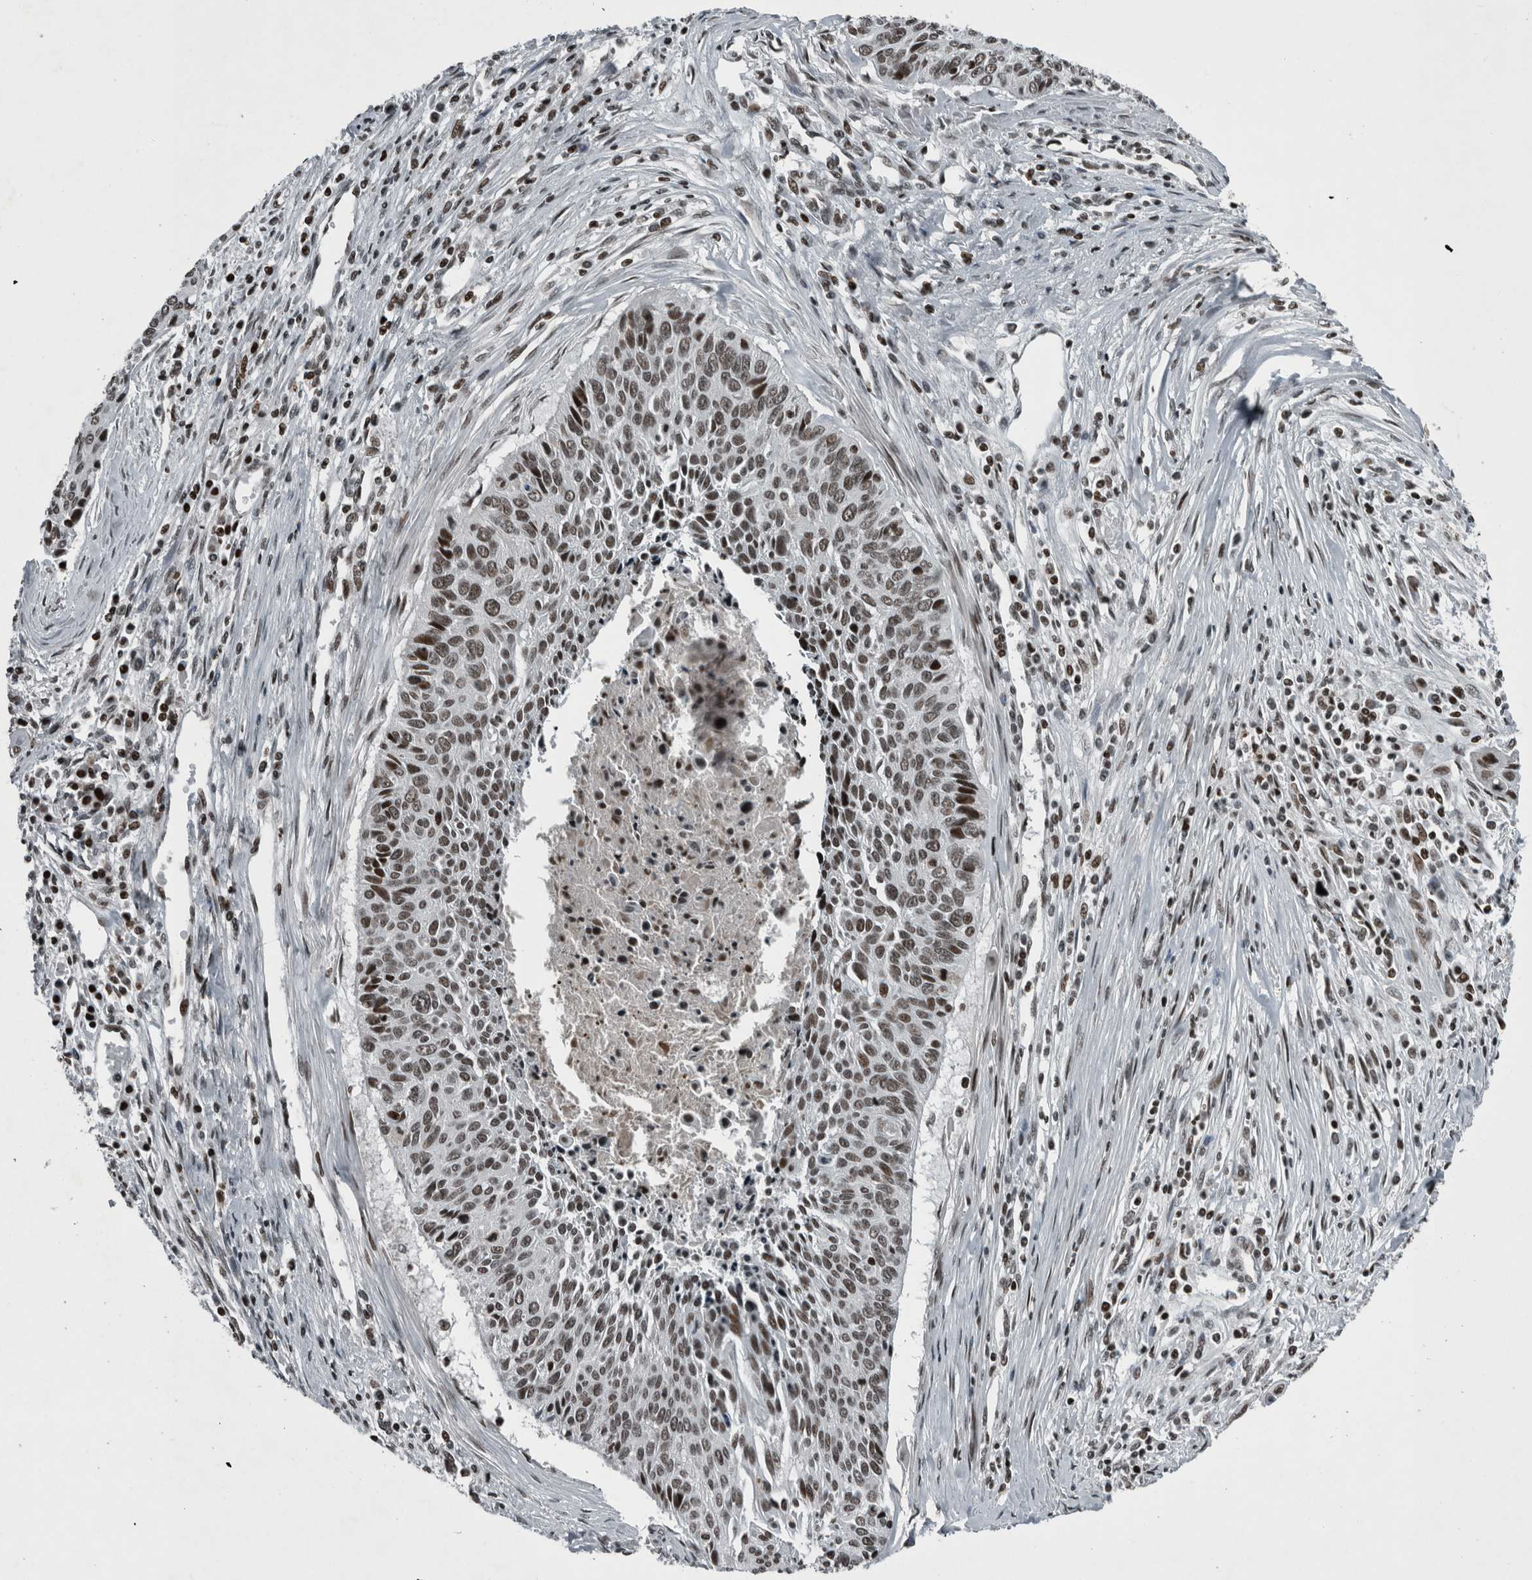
{"staining": {"intensity": "moderate", "quantity": ">75%", "location": "nuclear"}, "tissue": "cervical cancer", "cell_type": "Tumor cells", "image_type": "cancer", "snomed": [{"axis": "morphology", "description": "Squamous cell carcinoma, NOS"}, {"axis": "topography", "description": "Cervix"}], "caption": "Cervical squamous cell carcinoma was stained to show a protein in brown. There is medium levels of moderate nuclear positivity in about >75% of tumor cells.", "gene": "UNC50", "patient": {"sex": "female", "age": 55}}